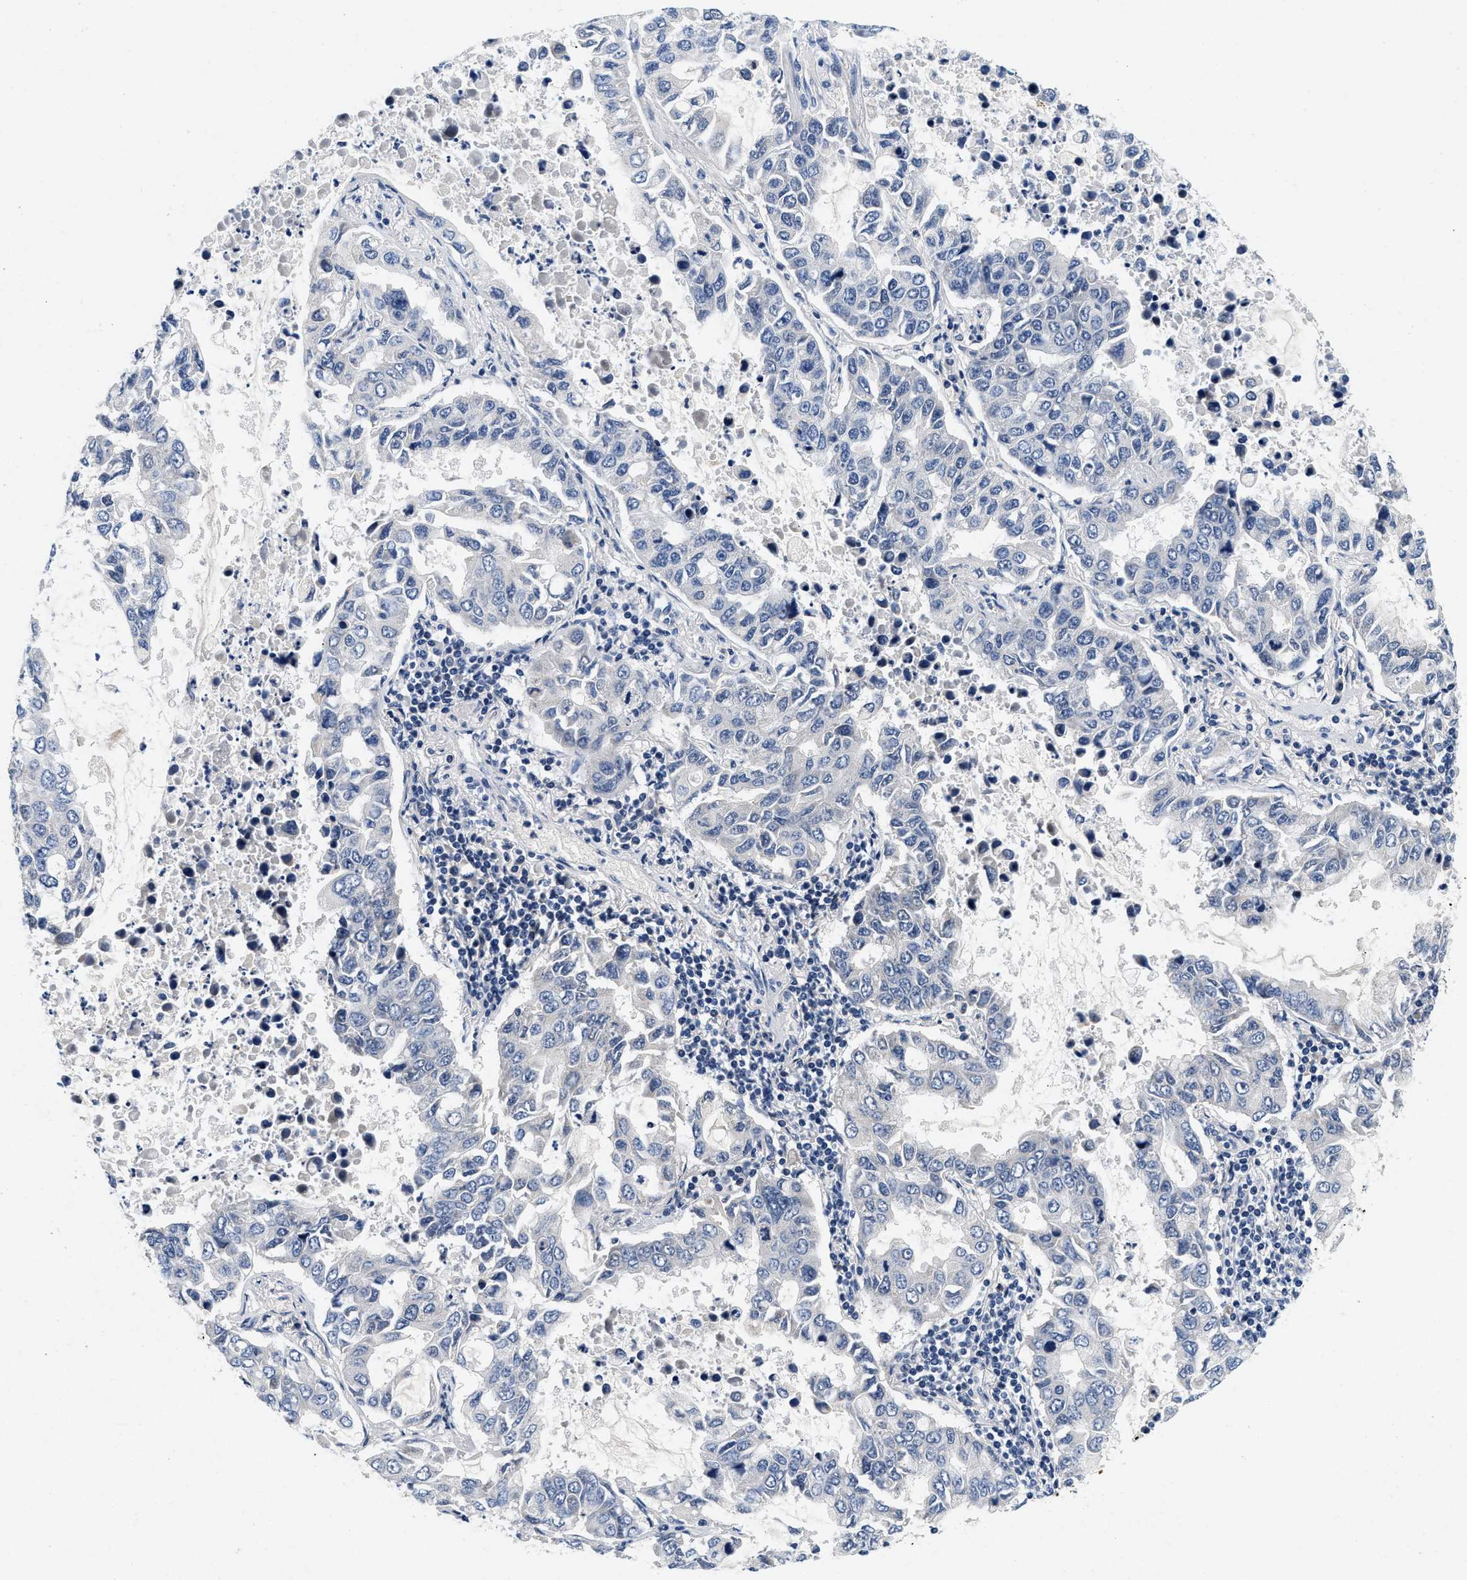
{"staining": {"intensity": "negative", "quantity": "none", "location": "none"}, "tissue": "lung cancer", "cell_type": "Tumor cells", "image_type": "cancer", "snomed": [{"axis": "morphology", "description": "Adenocarcinoma, NOS"}, {"axis": "topography", "description": "Lung"}], "caption": "This is a image of immunohistochemistry (IHC) staining of adenocarcinoma (lung), which shows no staining in tumor cells. (DAB immunohistochemistry with hematoxylin counter stain).", "gene": "PDP1", "patient": {"sex": "male", "age": 64}}